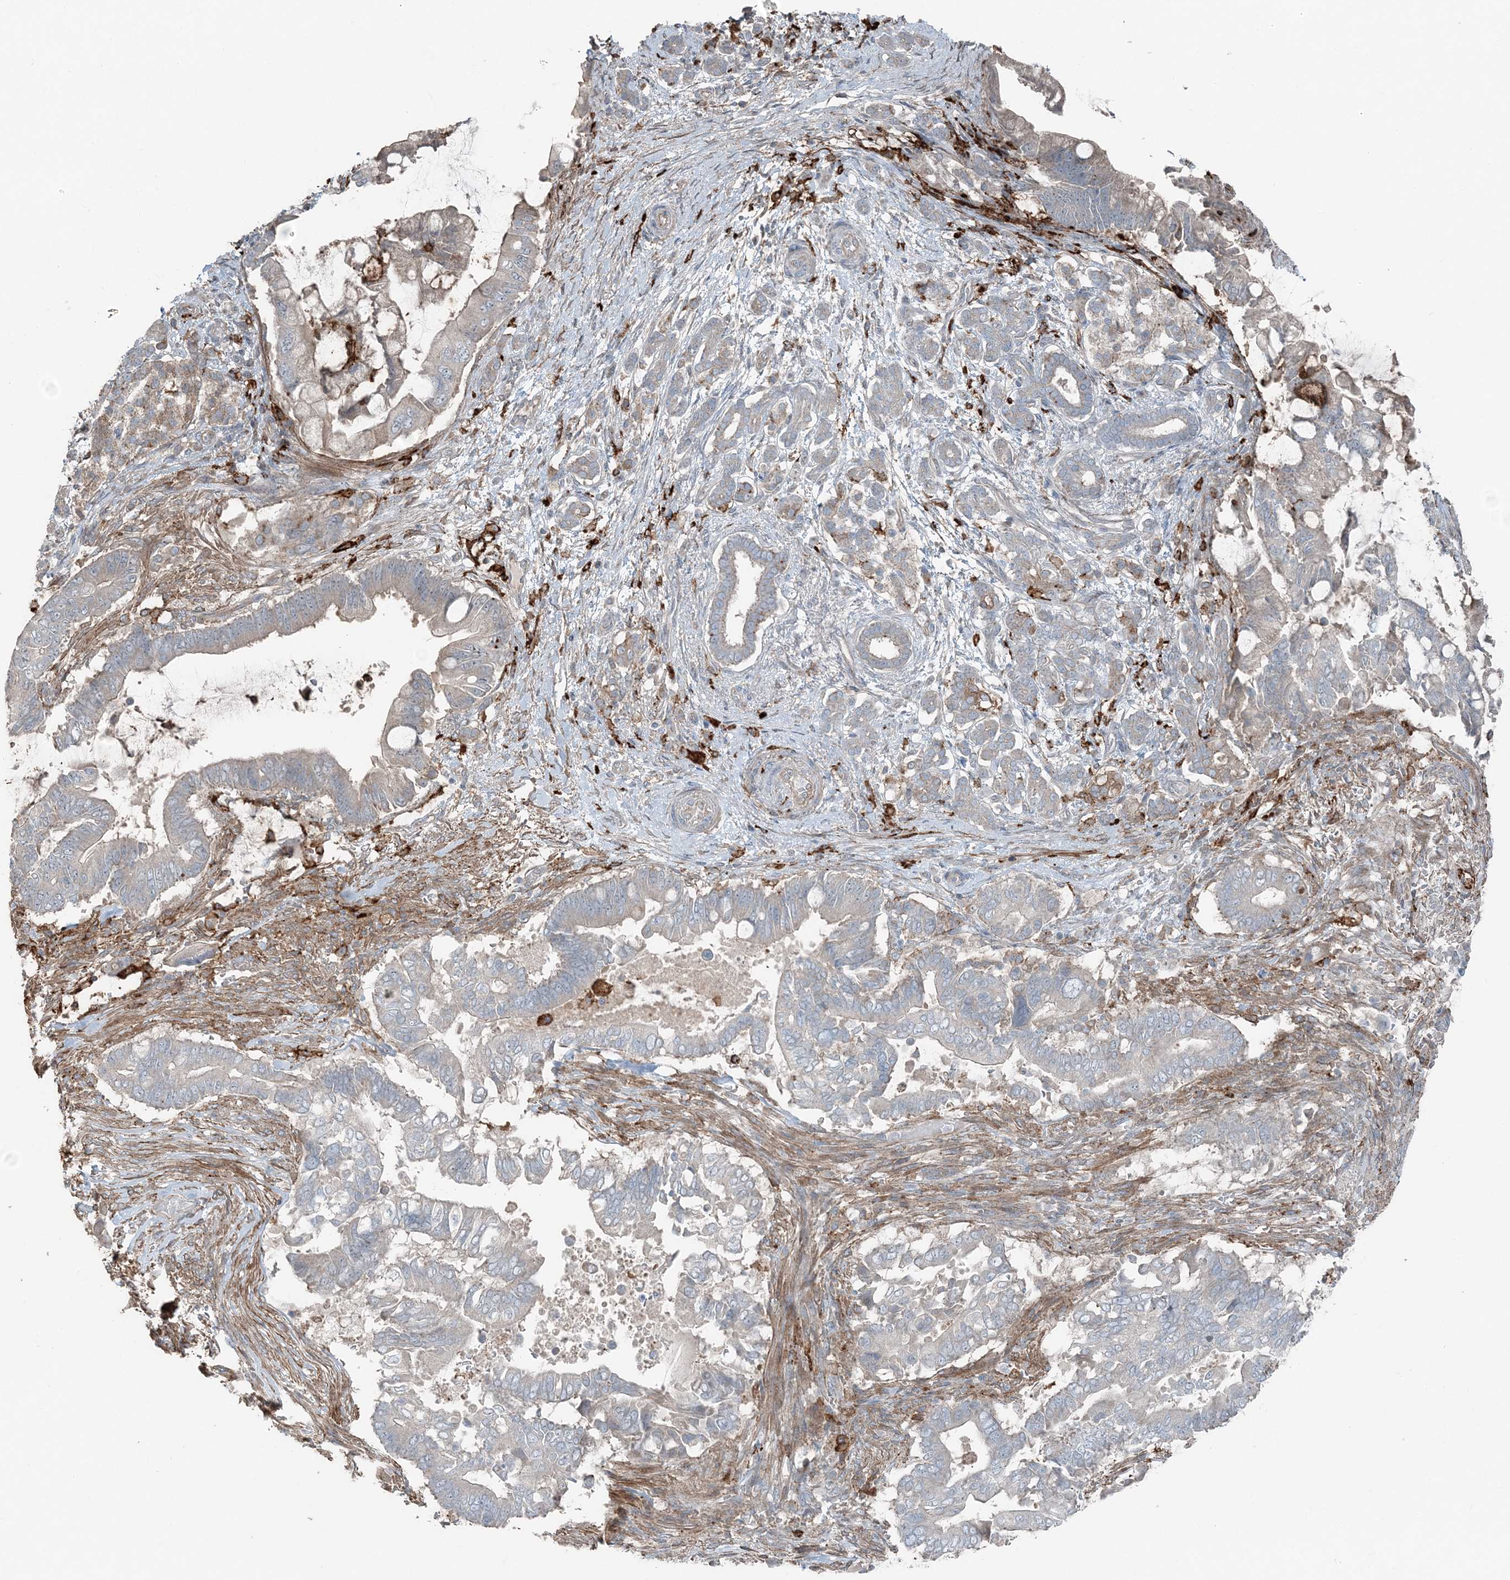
{"staining": {"intensity": "weak", "quantity": "<25%", "location": "cytoplasmic/membranous"}, "tissue": "pancreatic cancer", "cell_type": "Tumor cells", "image_type": "cancer", "snomed": [{"axis": "morphology", "description": "Adenocarcinoma, NOS"}, {"axis": "topography", "description": "Pancreas"}], "caption": "This is an immunohistochemistry micrograph of human pancreatic adenocarcinoma. There is no expression in tumor cells.", "gene": "KY", "patient": {"sex": "male", "age": 68}}